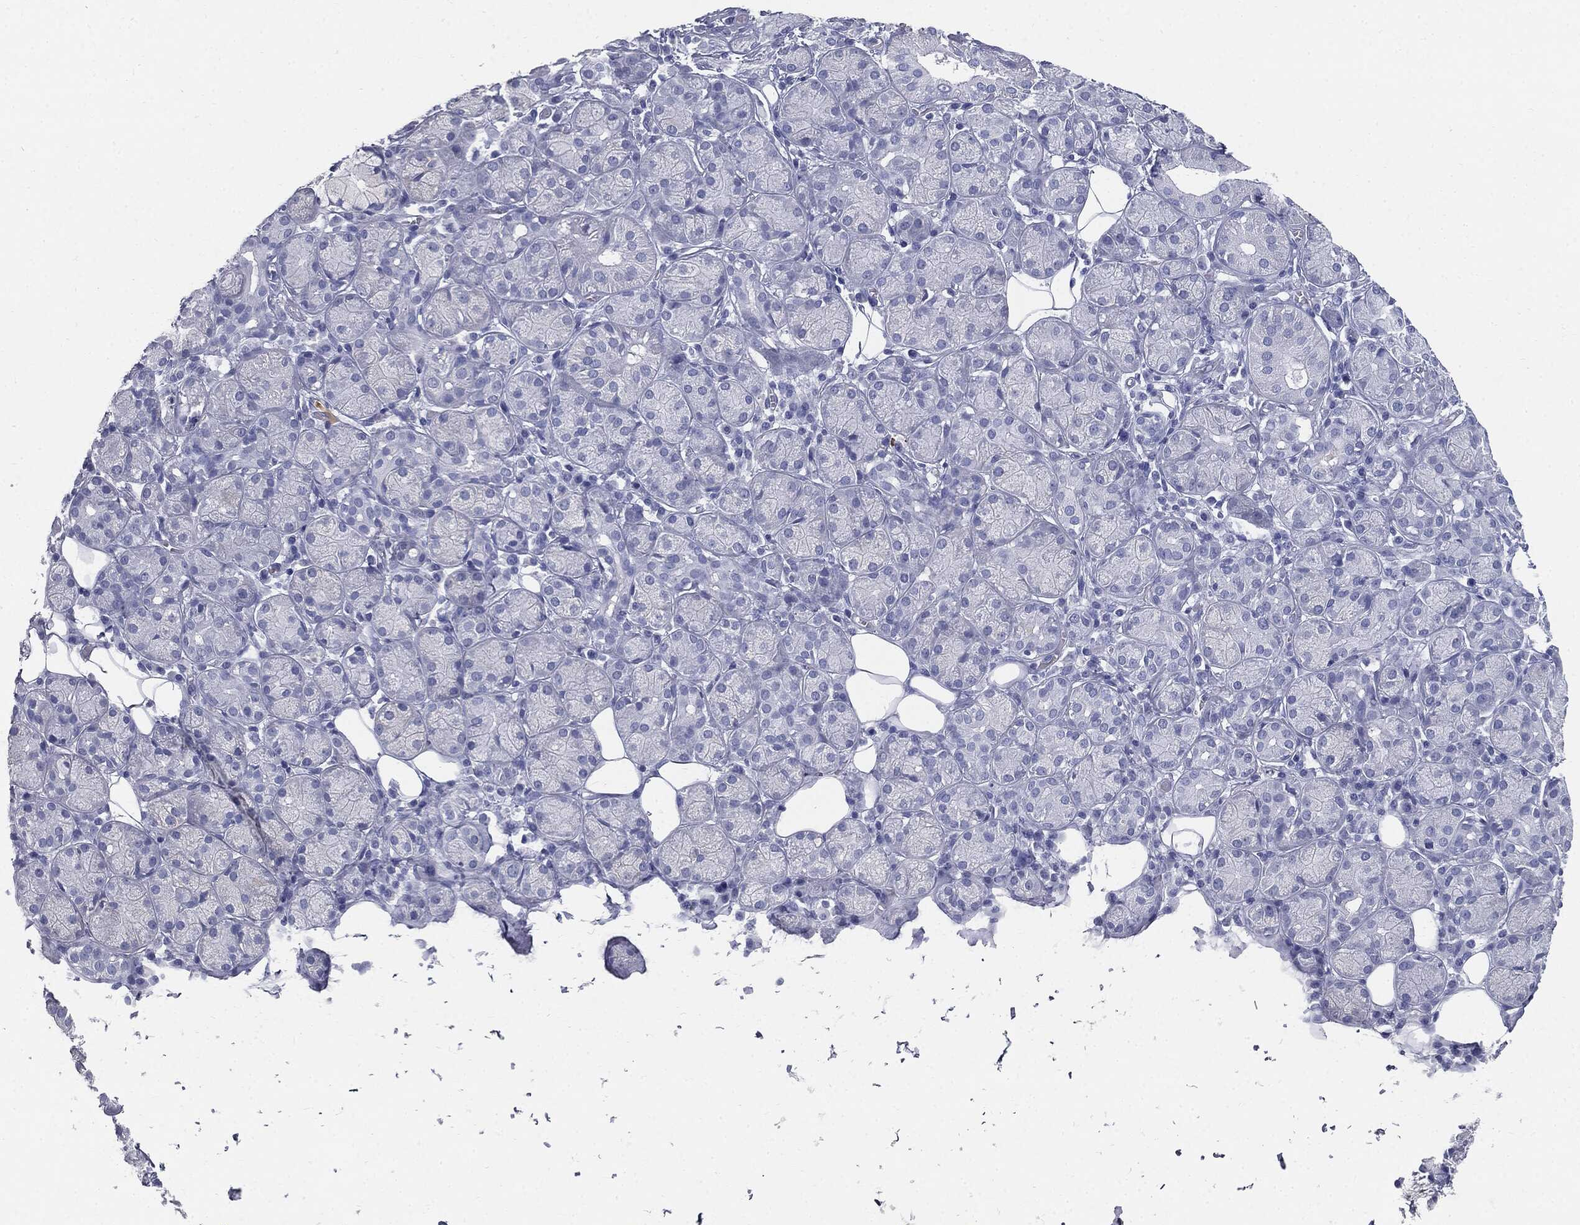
{"staining": {"intensity": "negative", "quantity": "none", "location": "none"}, "tissue": "salivary gland", "cell_type": "Glandular cells", "image_type": "normal", "snomed": [{"axis": "morphology", "description": "Normal tissue, NOS"}, {"axis": "topography", "description": "Salivary gland"}], "caption": "Benign salivary gland was stained to show a protein in brown. There is no significant expression in glandular cells. (DAB (3,3'-diaminobenzidine) immunohistochemistry with hematoxylin counter stain).", "gene": "CUZD1", "patient": {"sex": "male", "age": 71}}